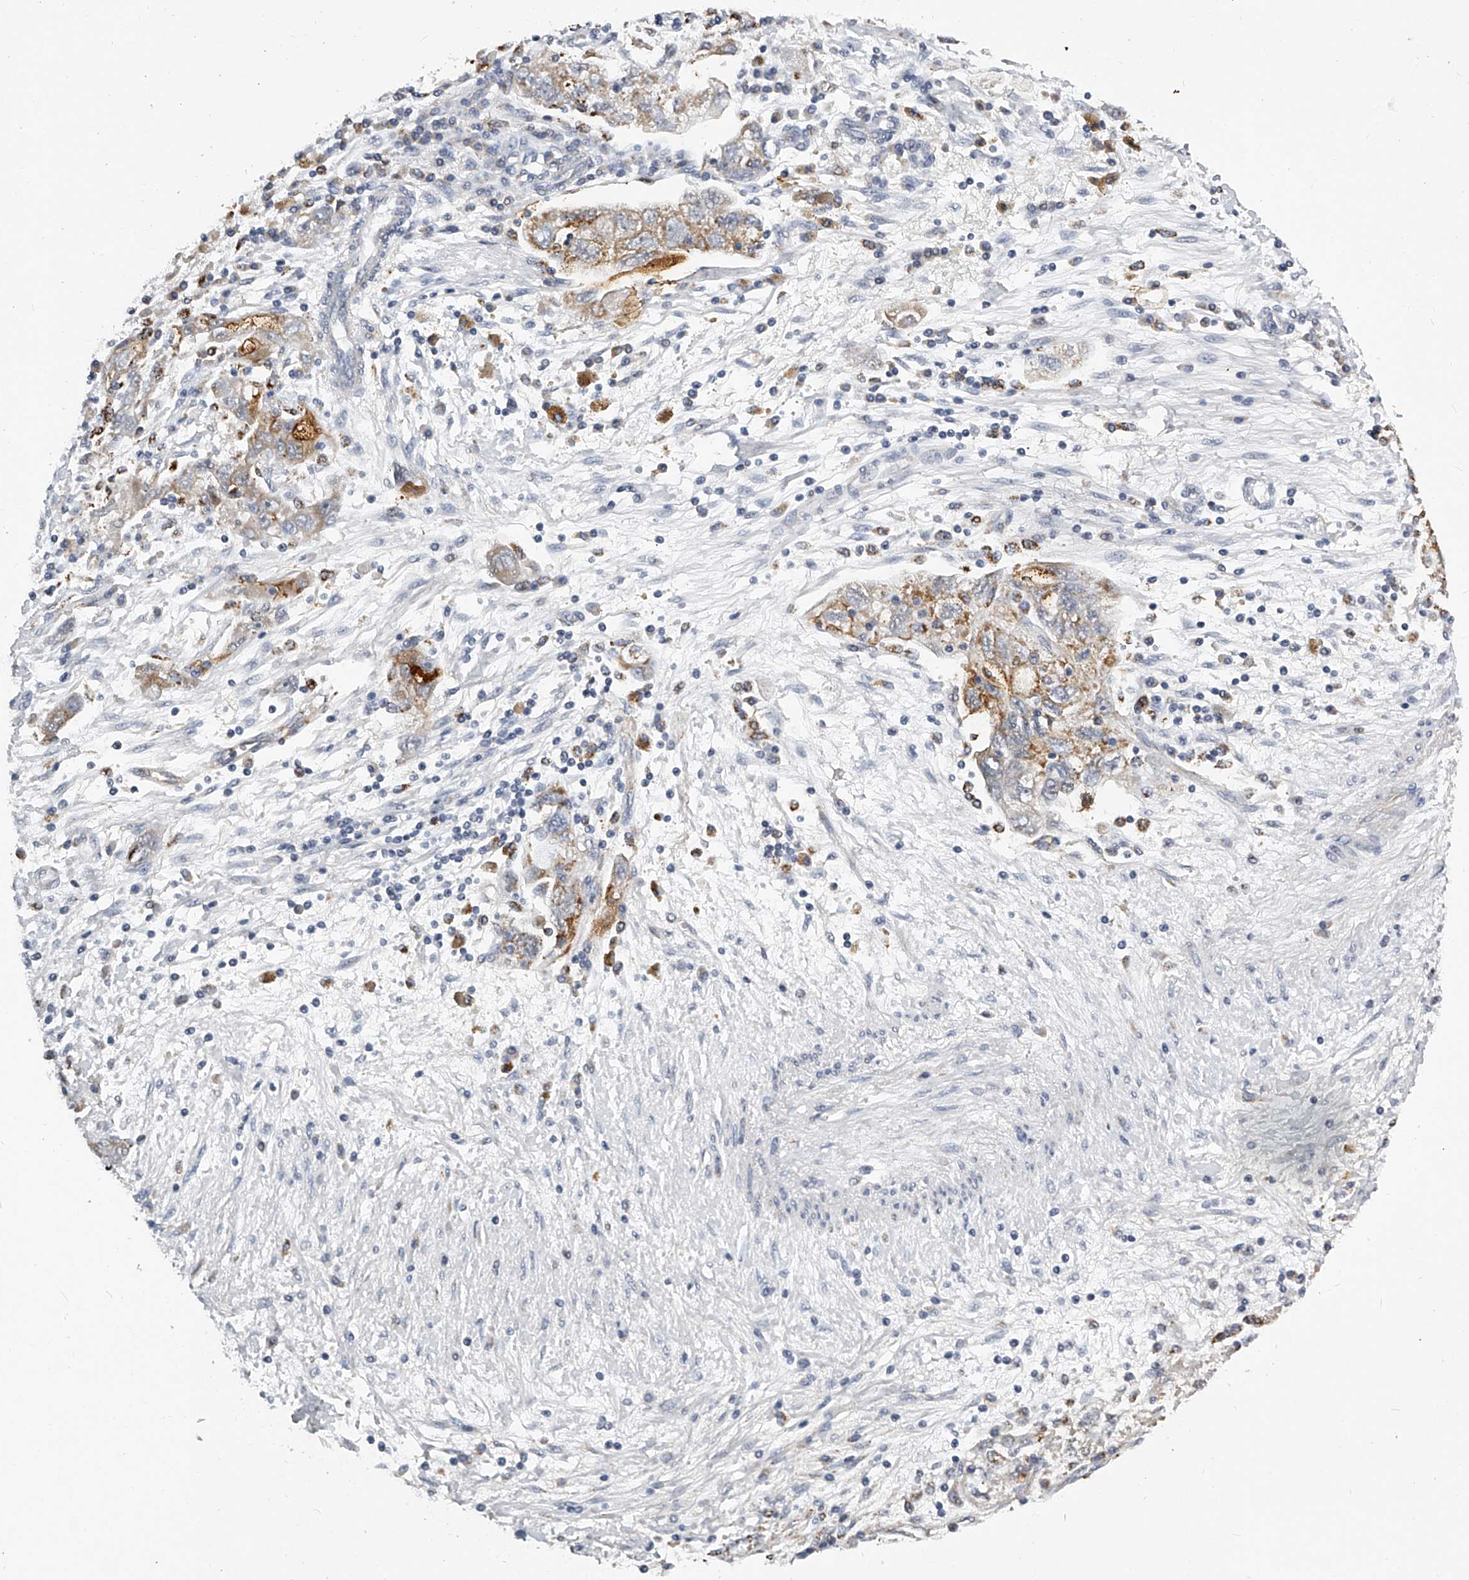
{"staining": {"intensity": "moderate", "quantity": "<25%", "location": "cytoplasmic/membranous"}, "tissue": "ovarian cancer", "cell_type": "Tumor cells", "image_type": "cancer", "snomed": [{"axis": "morphology", "description": "Carcinoma, NOS"}, {"axis": "morphology", "description": "Cystadenocarcinoma, serous, NOS"}, {"axis": "topography", "description": "Ovary"}], "caption": "This is an image of immunohistochemistry staining of ovarian carcinoma, which shows moderate staining in the cytoplasmic/membranous of tumor cells.", "gene": "KLHL7", "patient": {"sex": "female", "age": 69}}